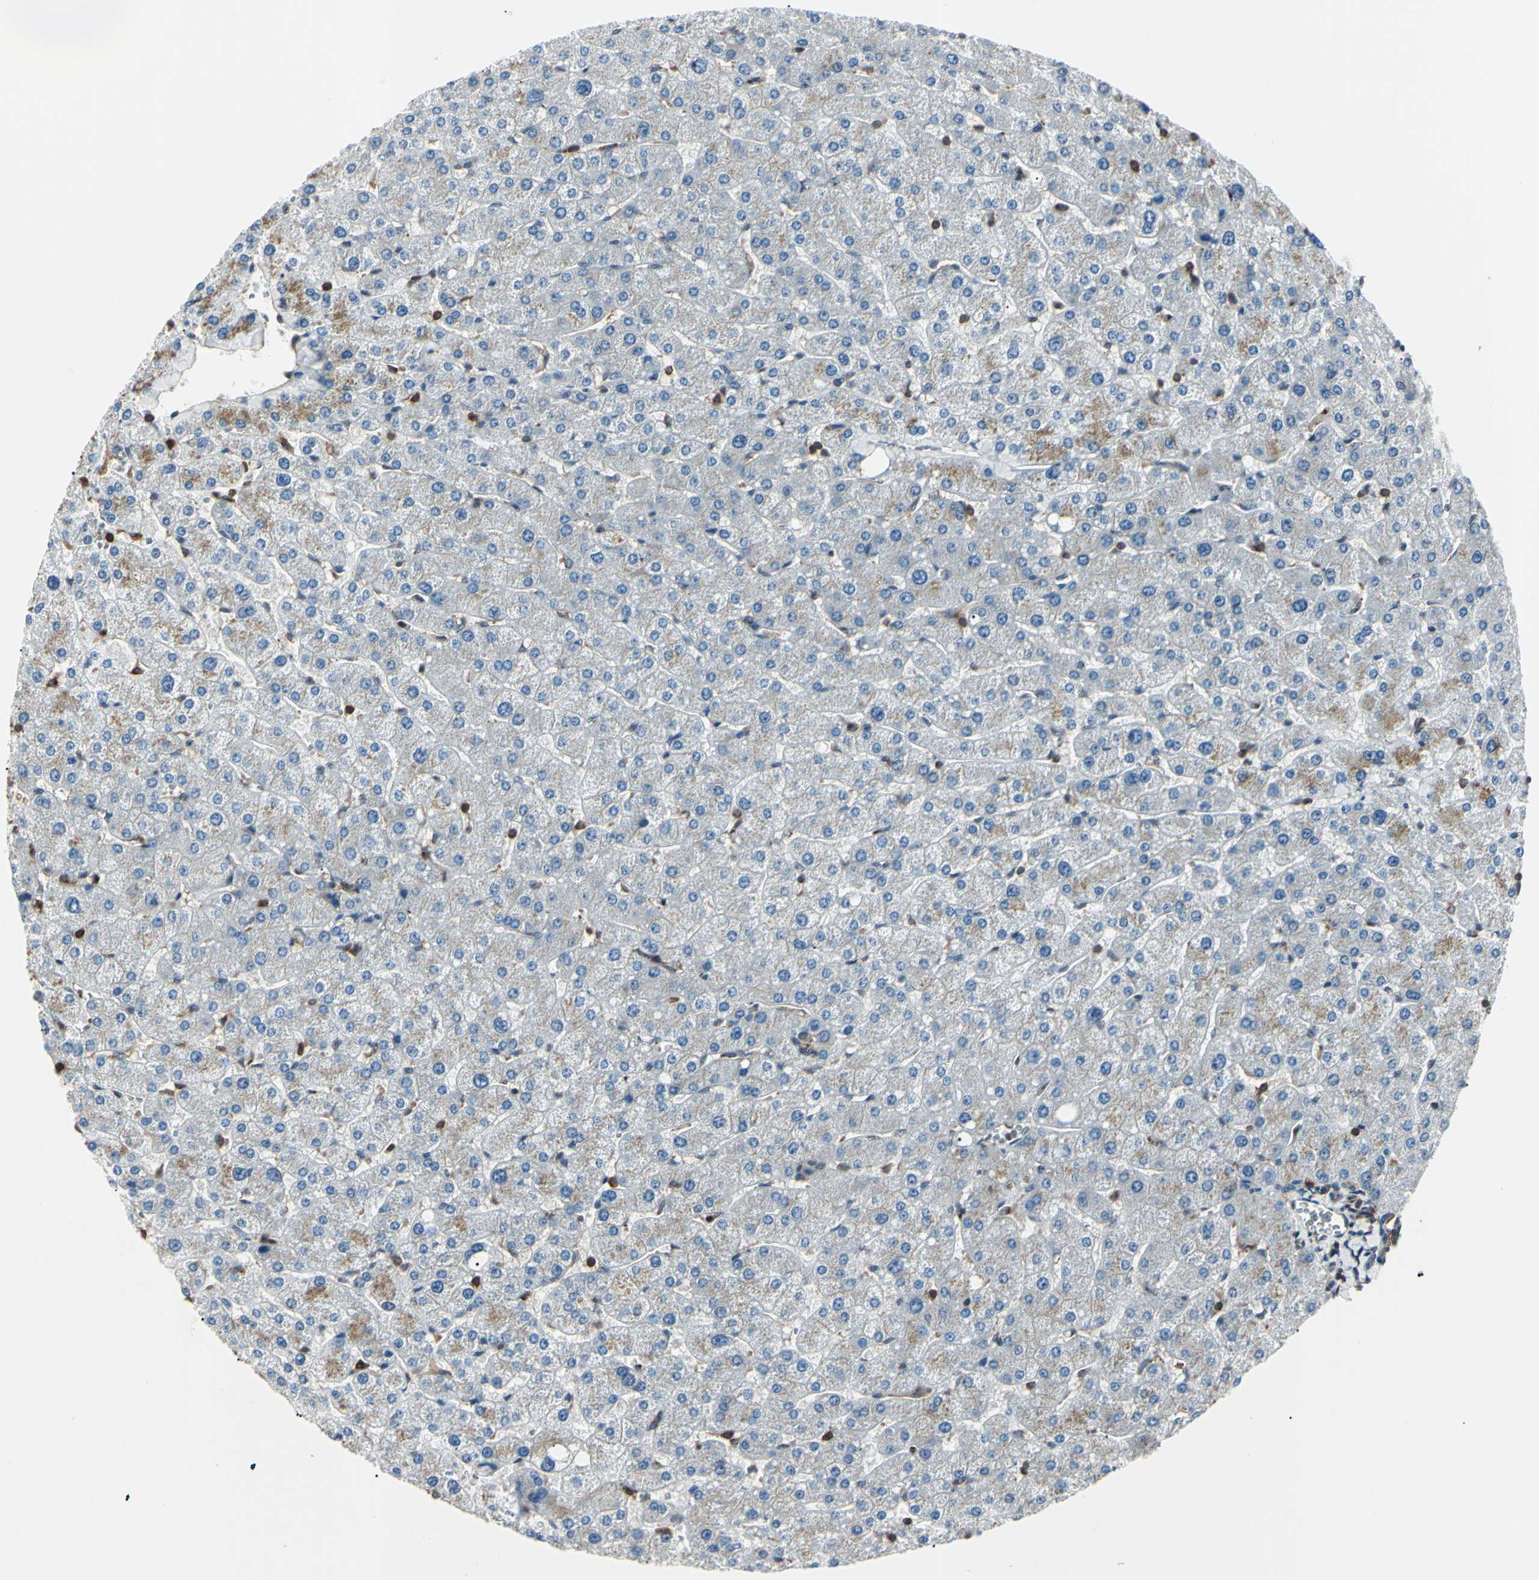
{"staining": {"intensity": "weak", "quantity": "<25%", "location": "cytoplasmic/membranous"}, "tissue": "liver", "cell_type": "Cholangiocytes", "image_type": "normal", "snomed": [{"axis": "morphology", "description": "Normal tissue, NOS"}, {"axis": "topography", "description": "Liver"}], "caption": "Immunohistochemistry (IHC) image of unremarkable liver: liver stained with DAB shows no significant protein staining in cholangiocytes.", "gene": "MAPRE1", "patient": {"sex": "male", "age": 55}}